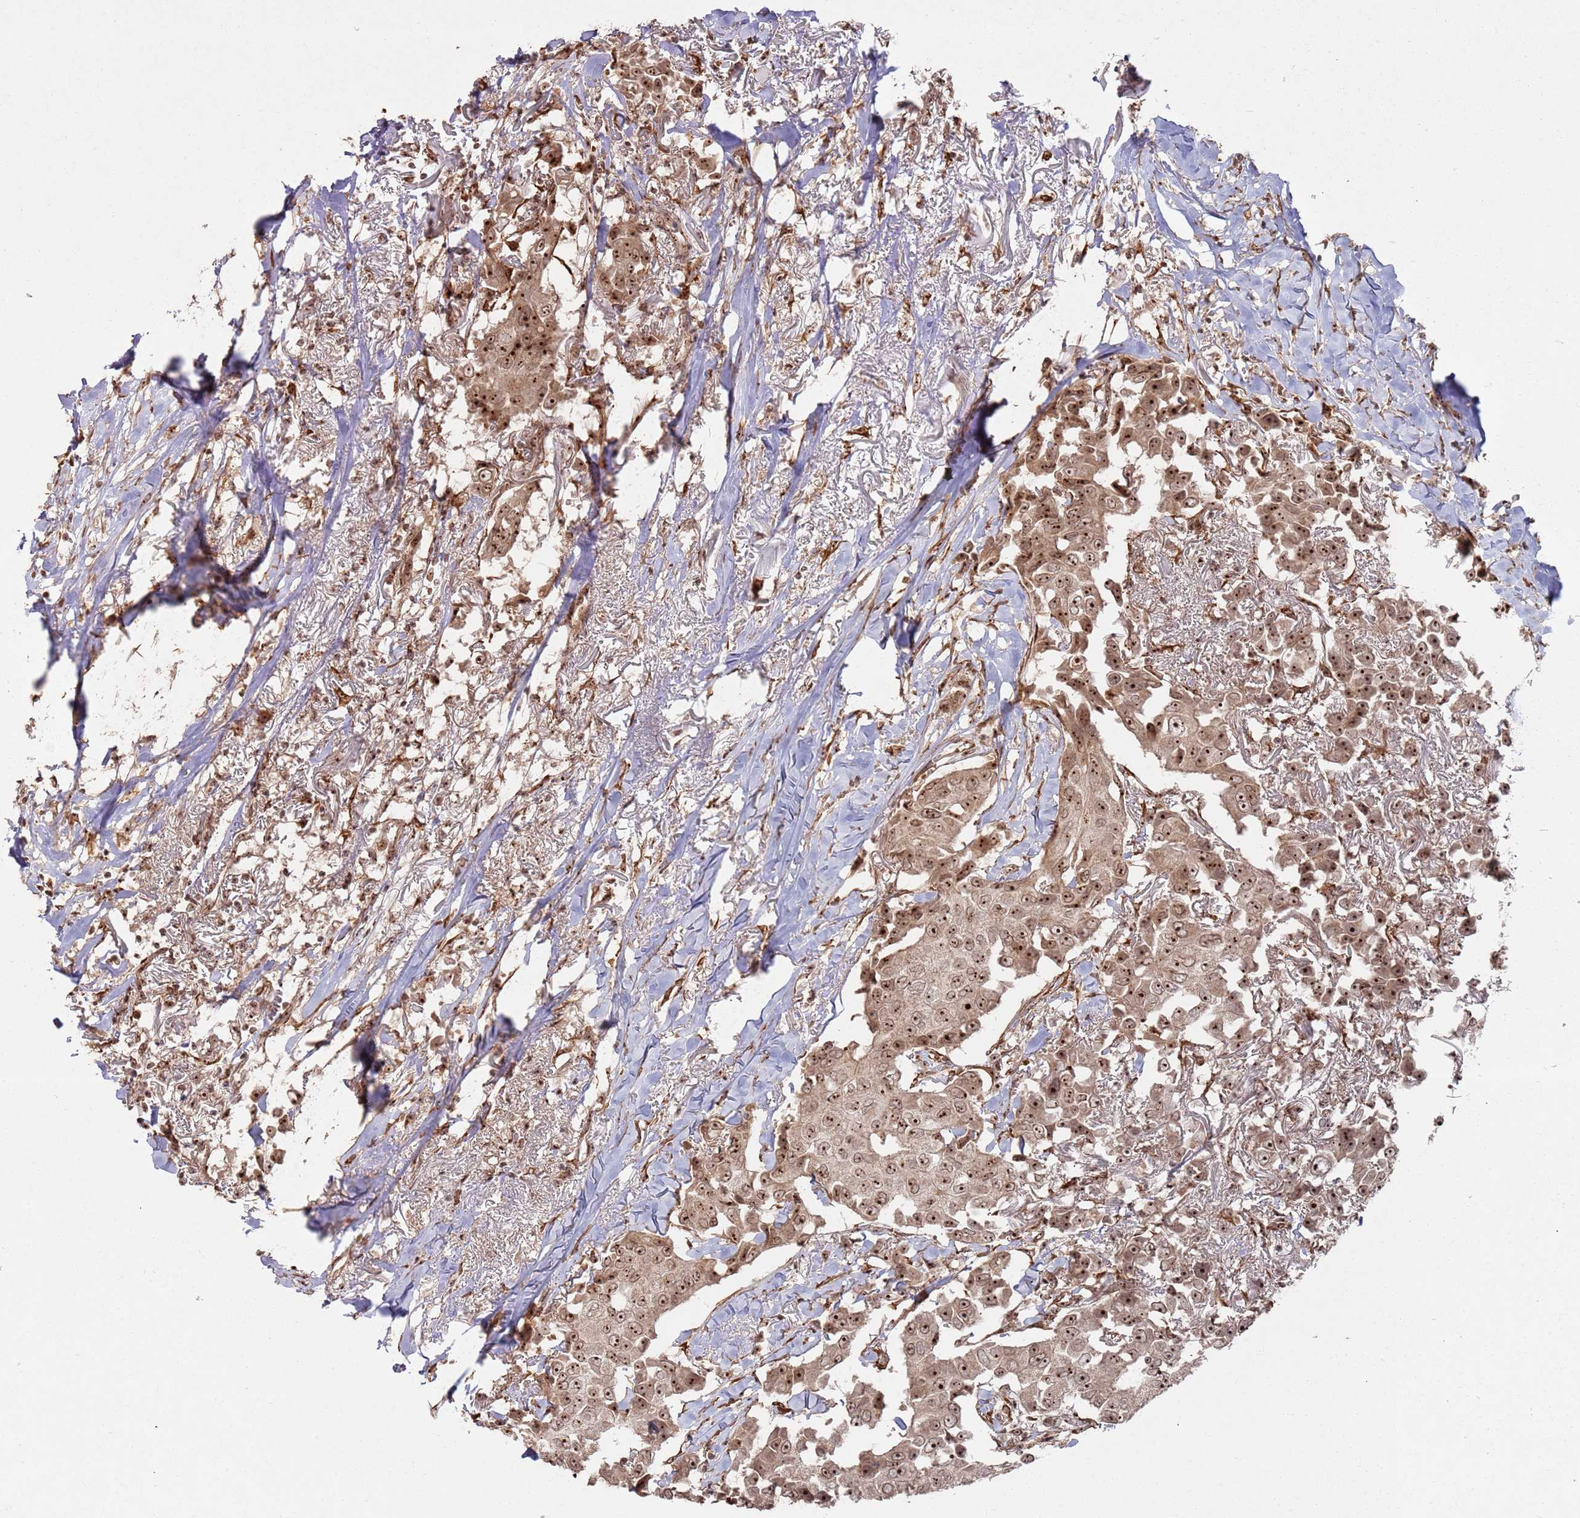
{"staining": {"intensity": "moderate", "quantity": ">75%", "location": "cytoplasmic/membranous,nuclear"}, "tissue": "breast cancer", "cell_type": "Tumor cells", "image_type": "cancer", "snomed": [{"axis": "morphology", "description": "Duct carcinoma"}, {"axis": "topography", "description": "Breast"}], "caption": "Tumor cells exhibit medium levels of moderate cytoplasmic/membranous and nuclear expression in about >75% of cells in human breast invasive ductal carcinoma.", "gene": "UTP11", "patient": {"sex": "female", "age": 80}}